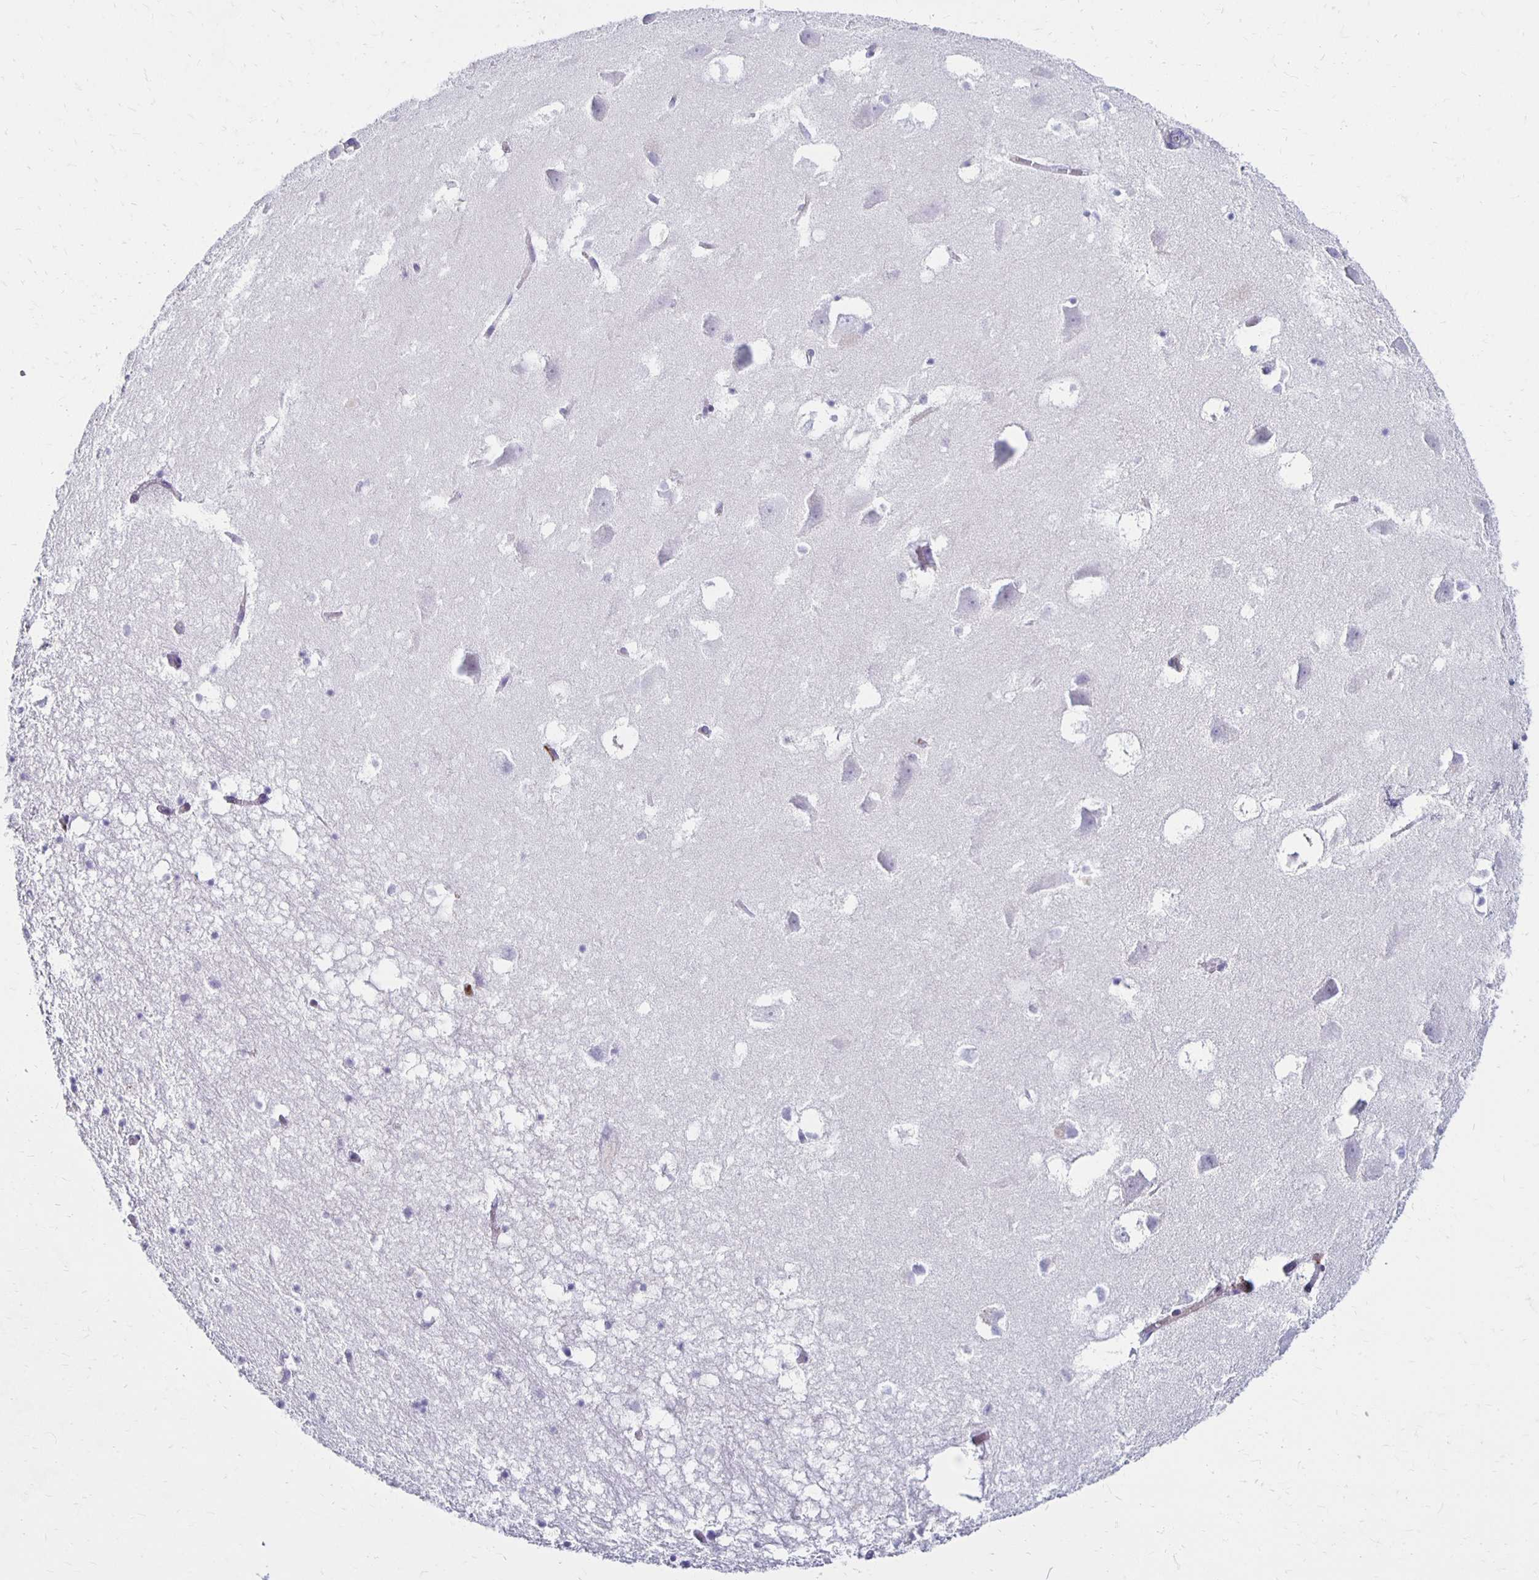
{"staining": {"intensity": "negative", "quantity": "none", "location": "none"}, "tissue": "hippocampus", "cell_type": "Glial cells", "image_type": "normal", "snomed": [{"axis": "morphology", "description": "Normal tissue, NOS"}, {"axis": "topography", "description": "Hippocampus"}], "caption": "This is an immunohistochemistry (IHC) histopathology image of normal hippocampus. There is no expression in glial cells.", "gene": "CCL21", "patient": {"sex": "male", "age": 58}}